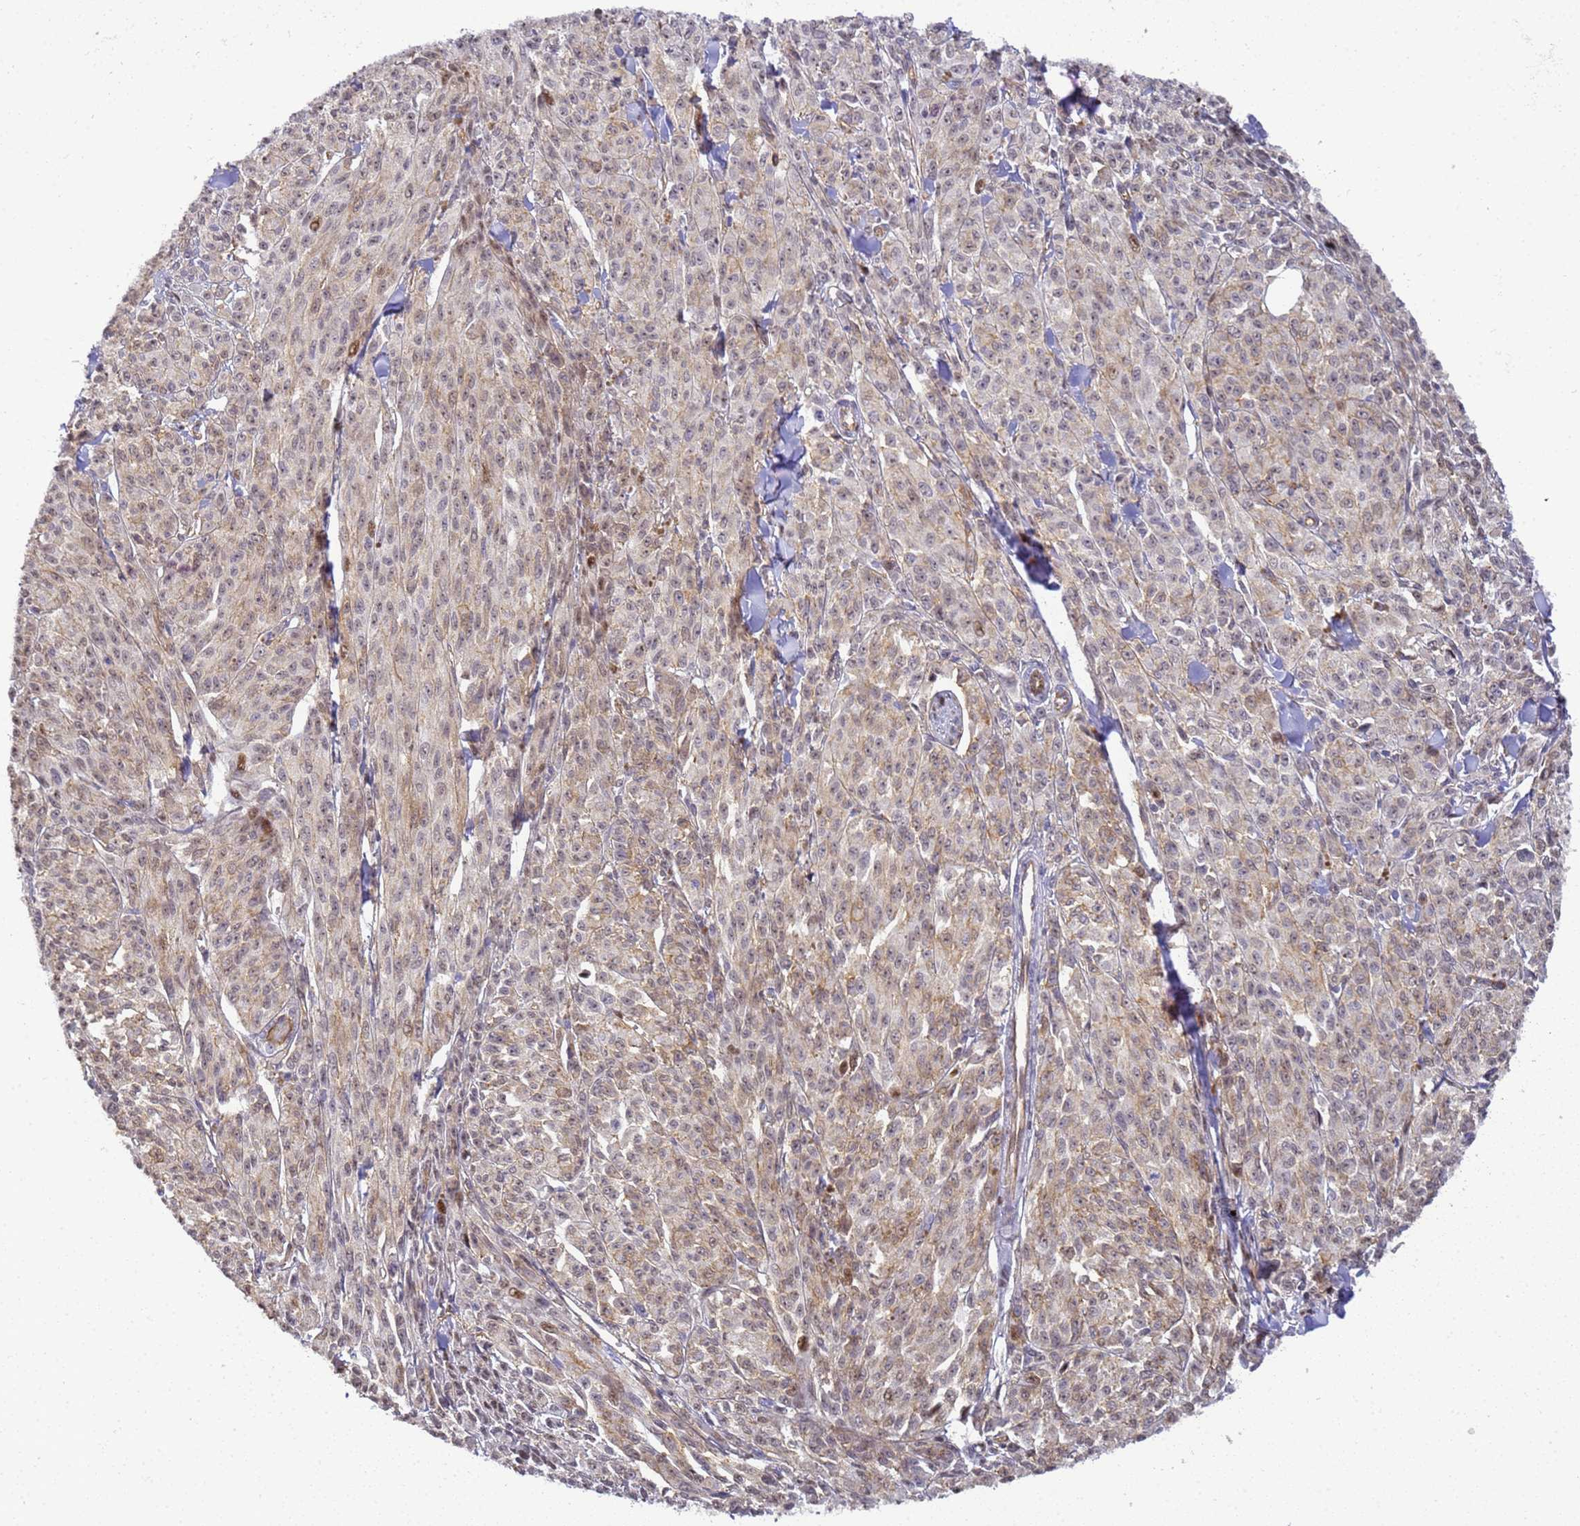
{"staining": {"intensity": "weak", "quantity": "25%-75%", "location": "cytoplasmic/membranous"}, "tissue": "melanoma", "cell_type": "Tumor cells", "image_type": "cancer", "snomed": [{"axis": "morphology", "description": "Malignant melanoma, NOS"}, {"axis": "topography", "description": "Skin"}], "caption": "Tumor cells show low levels of weak cytoplasmic/membranous expression in about 25%-75% of cells in human malignant melanoma. The staining is performed using DAB (3,3'-diaminobenzidine) brown chromogen to label protein expression. The nuclei are counter-stained blue using hematoxylin.", "gene": "GON4L", "patient": {"sex": "female", "age": 52}}